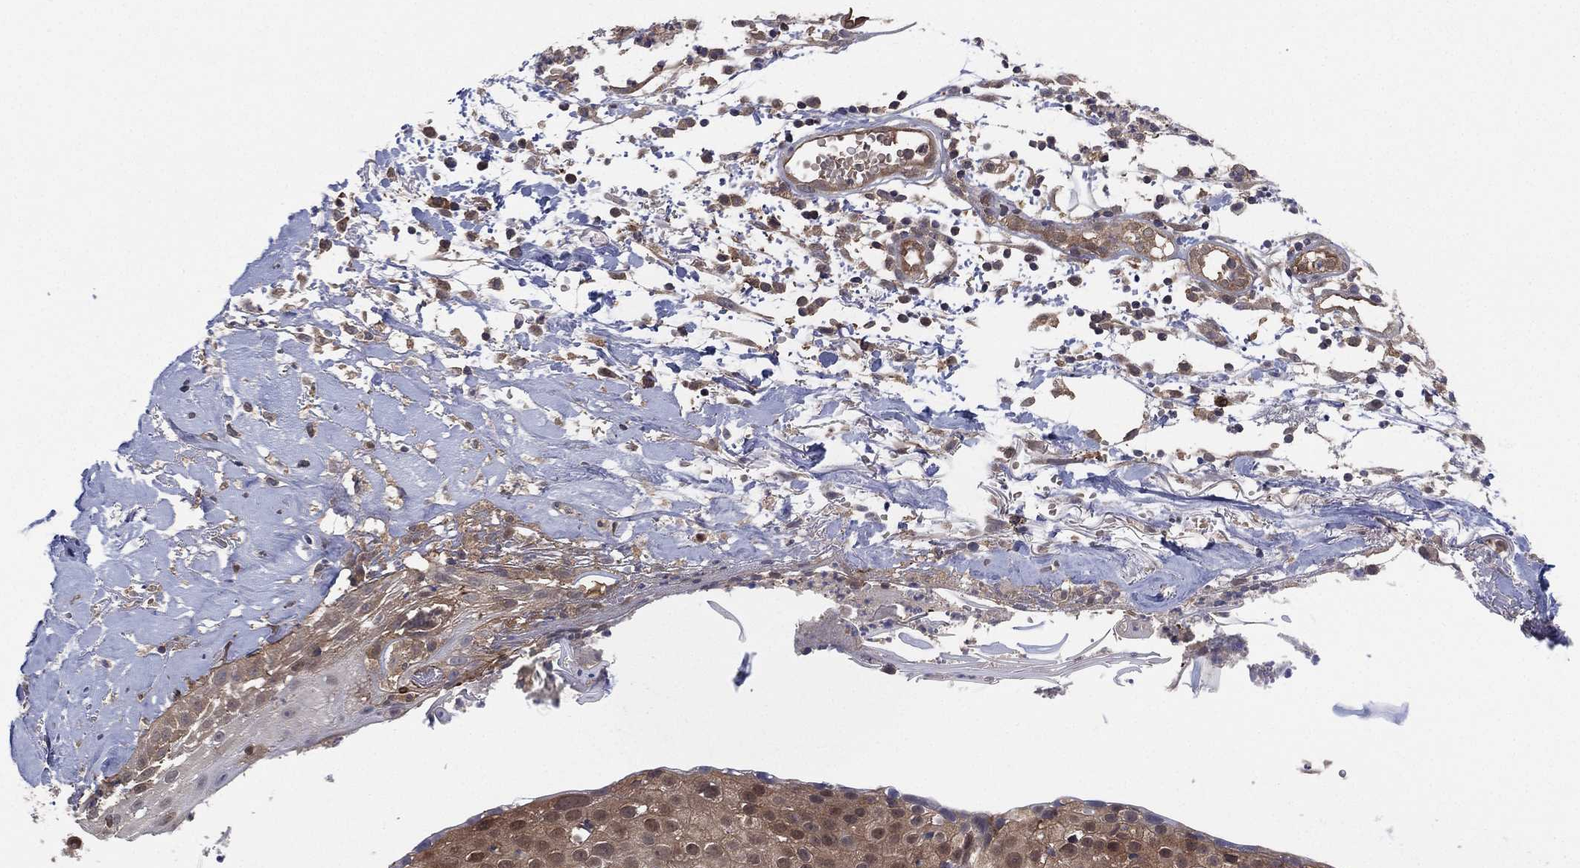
{"staining": {"intensity": "moderate", "quantity": ">75%", "location": "cytoplasmic/membranous,nuclear"}, "tissue": "skin cancer", "cell_type": "Tumor cells", "image_type": "cancer", "snomed": [{"axis": "morphology", "description": "Squamous cell carcinoma, NOS"}, {"axis": "topography", "description": "Skin"}], "caption": "A photomicrograph of skin cancer stained for a protein reveals moderate cytoplasmic/membranous and nuclear brown staining in tumor cells.", "gene": "PSMG4", "patient": {"sex": "male", "age": 71}}